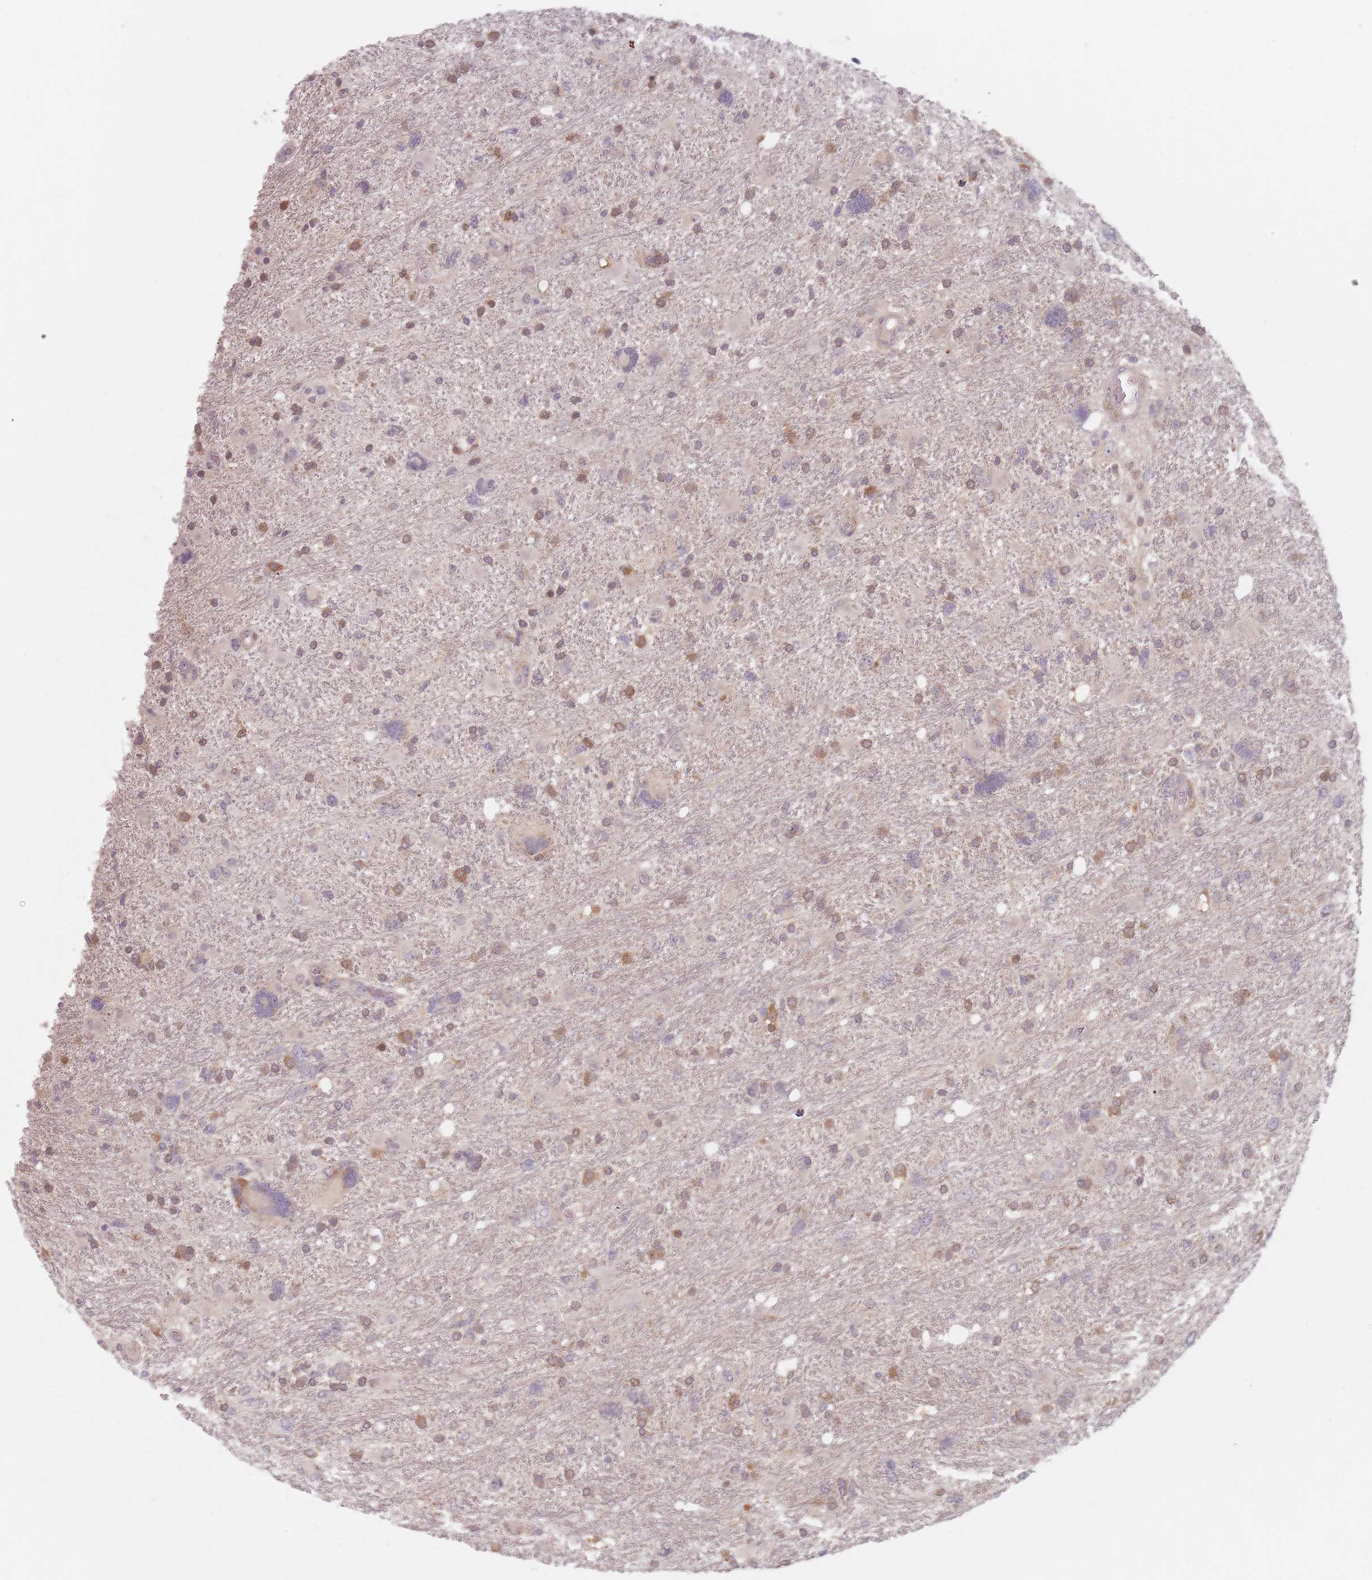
{"staining": {"intensity": "moderate", "quantity": "<25%", "location": "cytoplasmic/membranous,nuclear"}, "tissue": "glioma", "cell_type": "Tumor cells", "image_type": "cancer", "snomed": [{"axis": "morphology", "description": "Glioma, malignant, High grade"}, {"axis": "topography", "description": "Brain"}], "caption": "This is a histology image of immunohistochemistry (IHC) staining of malignant high-grade glioma, which shows moderate staining in the cytoplasmic/membranous and nuclear of tumor cells.", "gene": "NAXE", "patient": {"sex": "male", "age": 61}}